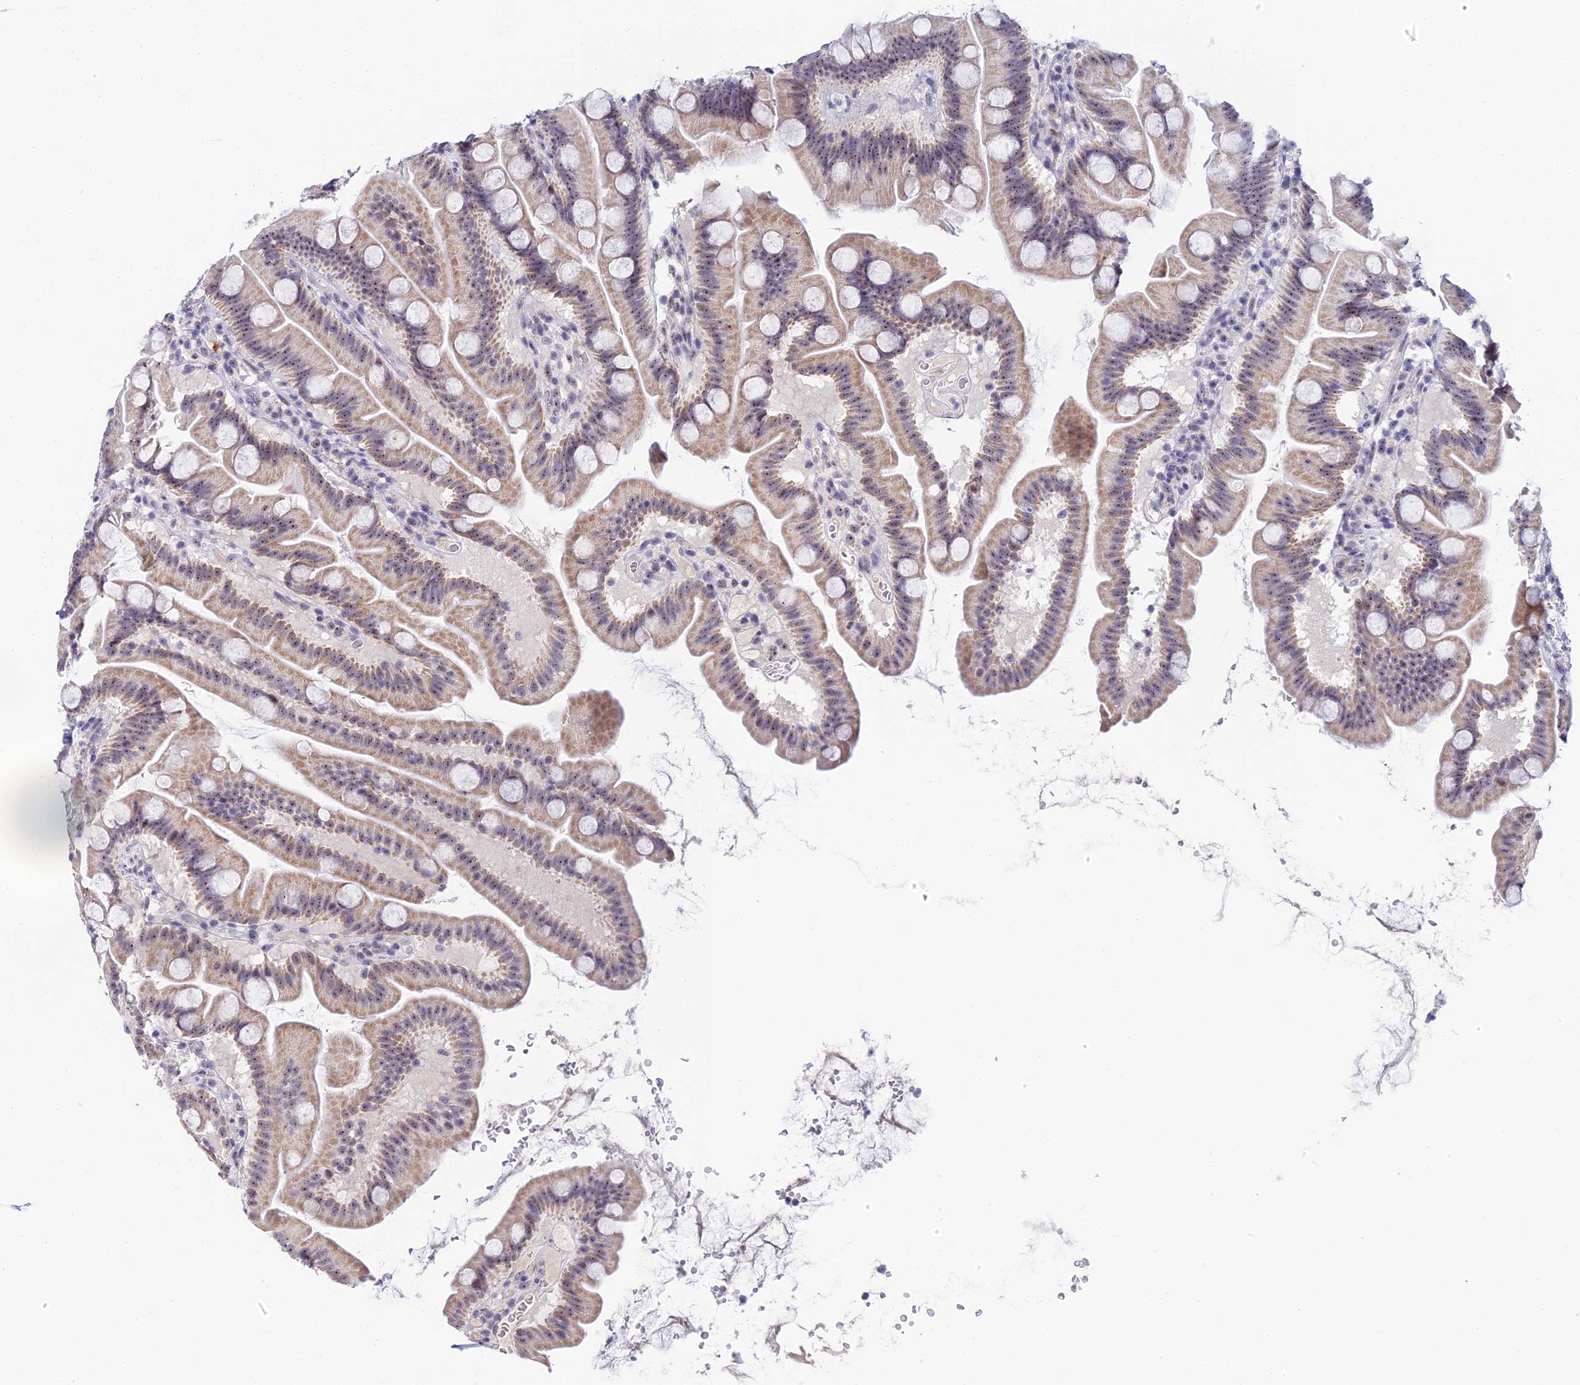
{"staining": {"intensity": "moderate", "quantity": "25%-75%", "location": "cytoplasmic/membranous,nuclear"}, "tissue": "small intestine", "cell_type": "Glandular cells", "image_type": "normal", "snomed": [{"axis": "morphology", "description": "Normal tissue, NOS"}, {"axis": "topography", "description": "Small intestine"}], "caption": "A photomicrograph of human small intestine stained for a protein shows moderate cytoplasmic/membranous,nuclear brown staining in glandular cells. (DAB = brown stain, brightfield microscopy at high magnification).", "gene": "PLPP4", "patient": {"sex": "female", "age": 68}}